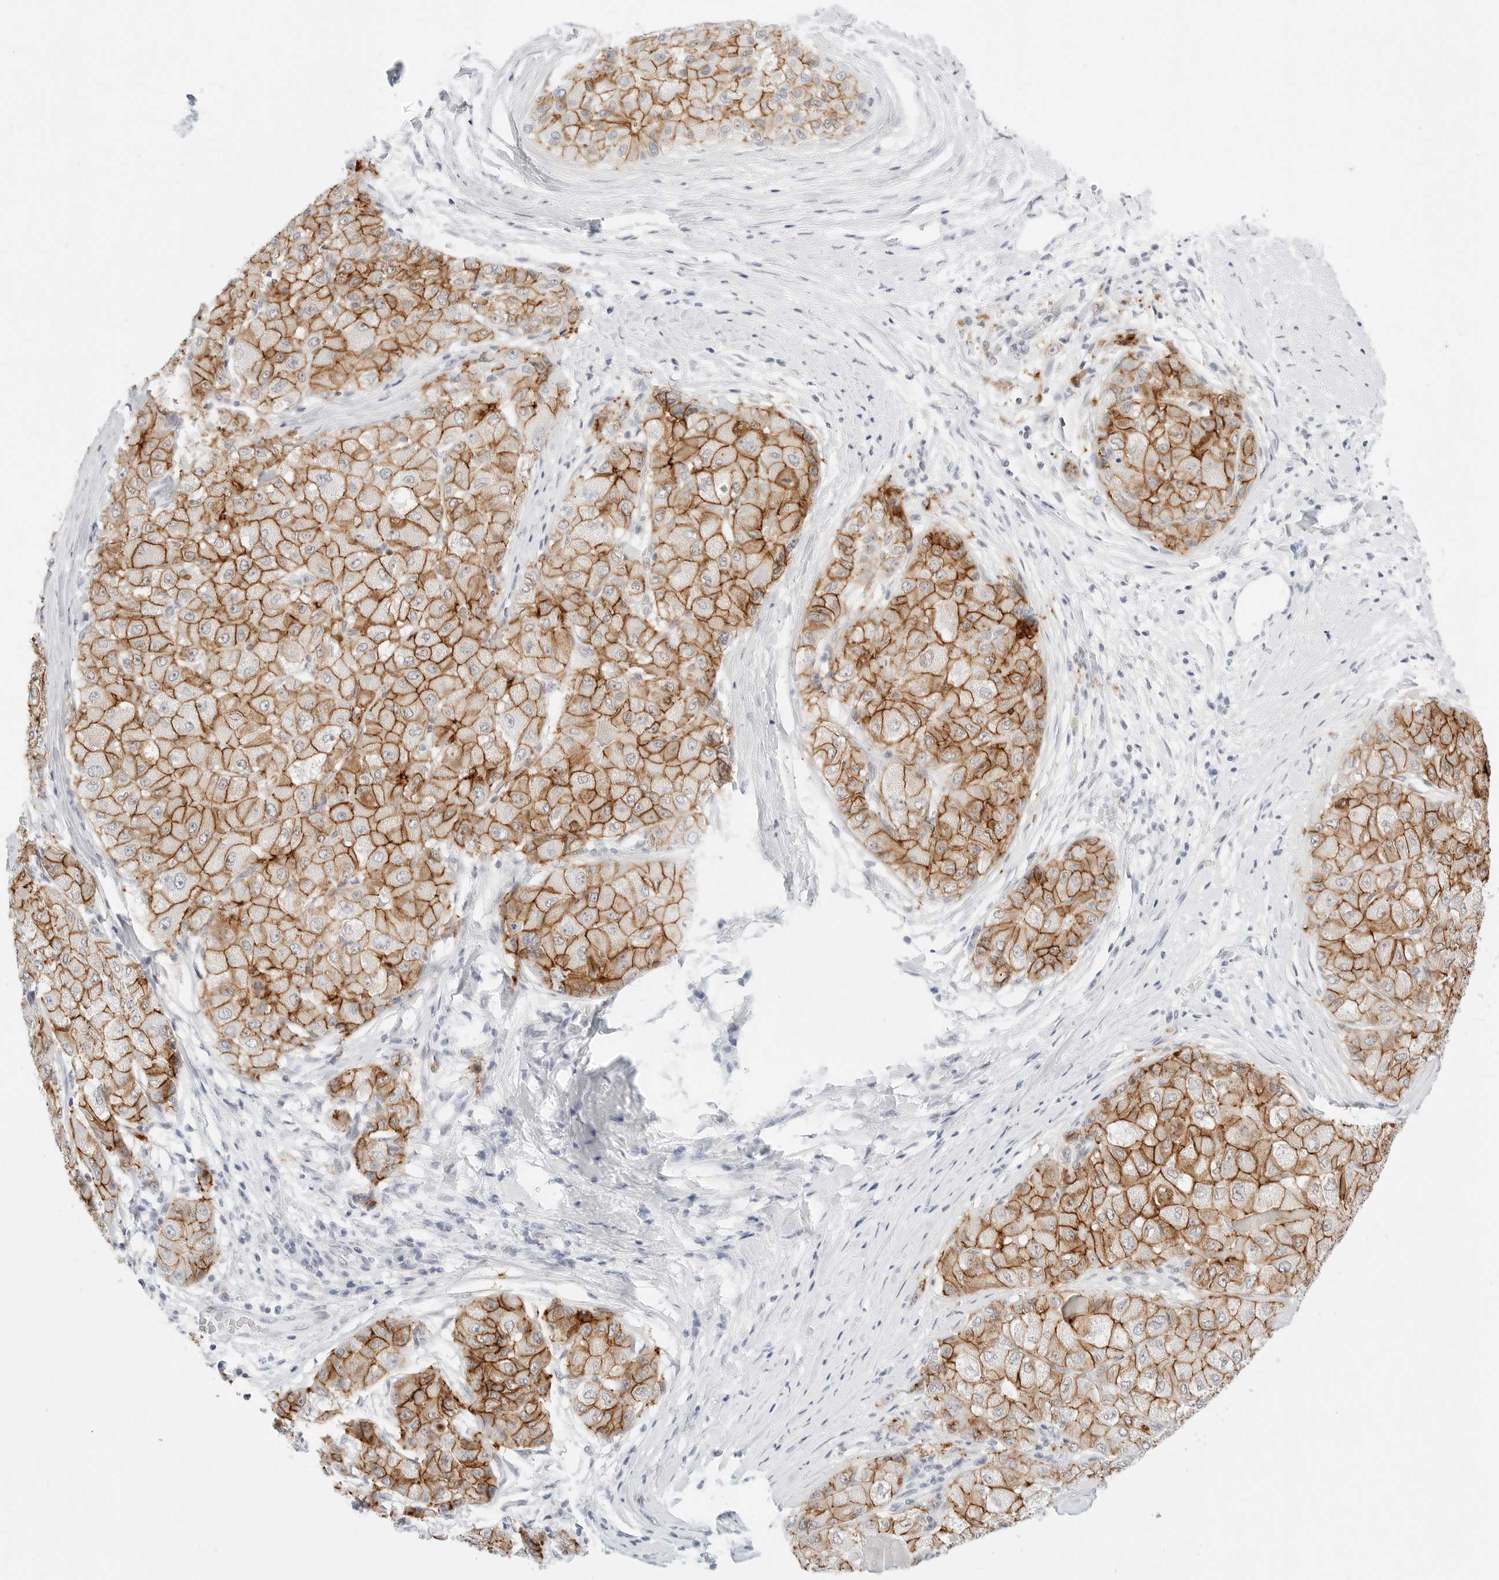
{"staining": {"intensity": "moderate", "quantity": ">75%", "location": "cytoplasmic/membranous"}, "tissue": "liver cancer", "cell_type": "Tumor cells", "image_type": "cancer", "snomed": [{"axis": "morphology", "description": "Carcinoma, Hepatocellular, NOS"}, {"axis": "topography", "description": "Liver"}], "caption": "Tumor cells show medium levels of moderate cytoplasmic/membranous staining in about >75% of cells in hepatocellular carcinoma (liver).", "gene": "CDH1", "patient": {"sex": "male", "age": 80}}